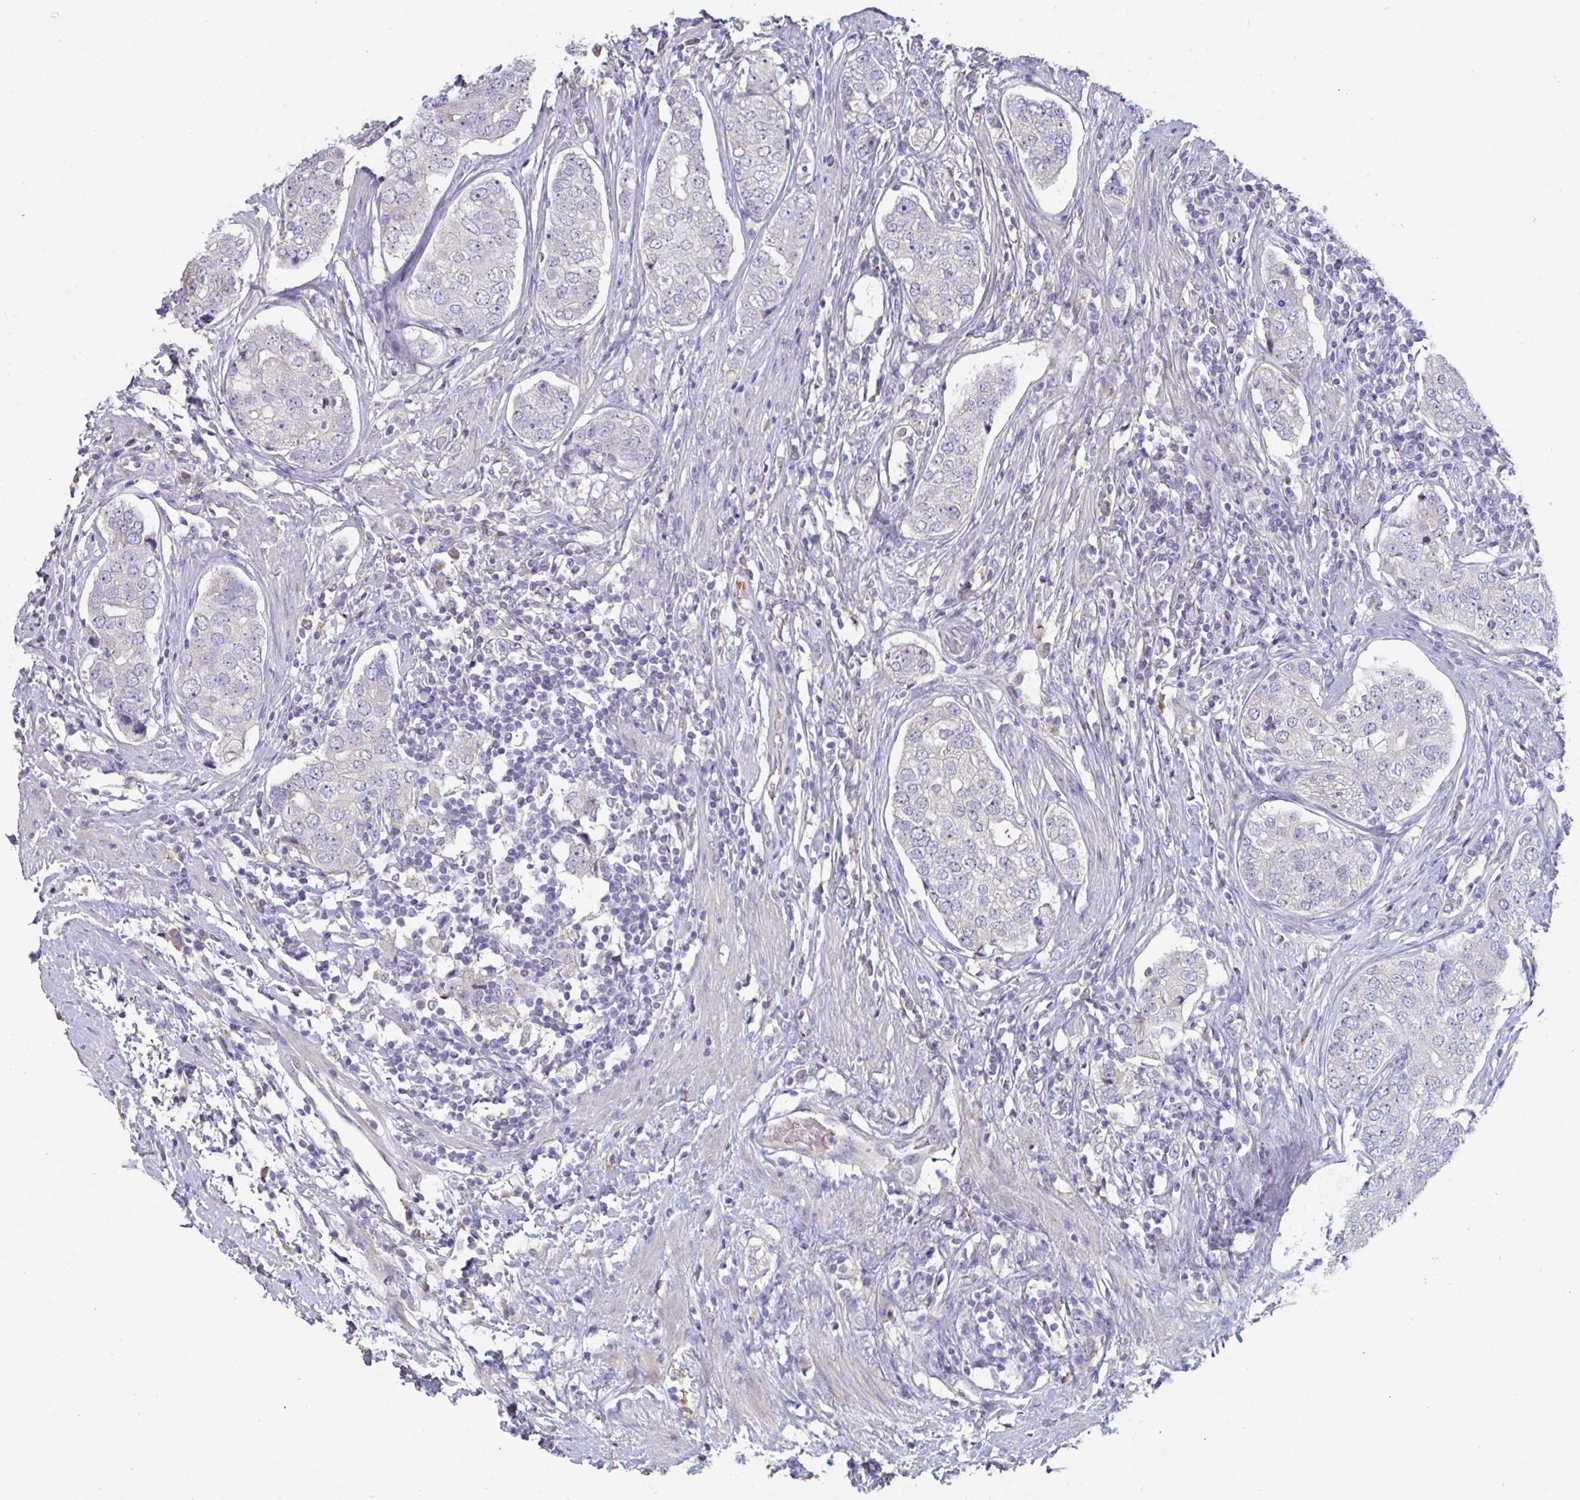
{"staining": {"intensity": "negative", "quantity": "none", "location": "none"}, "tissue": "prostate cancer", "cell_type": "Tumor cells", "image_type": "cancer", "snomed": [{"axis": "morphology", "description": "Adenocarcinoma, High grade"}, {"axis": "topography", "description": "Prostate"}], "caption": "Tumor cells show no significant staining in prostate cancer.", "gene": "HGFAC", "patient": {"sex": "male", "age": 60}}